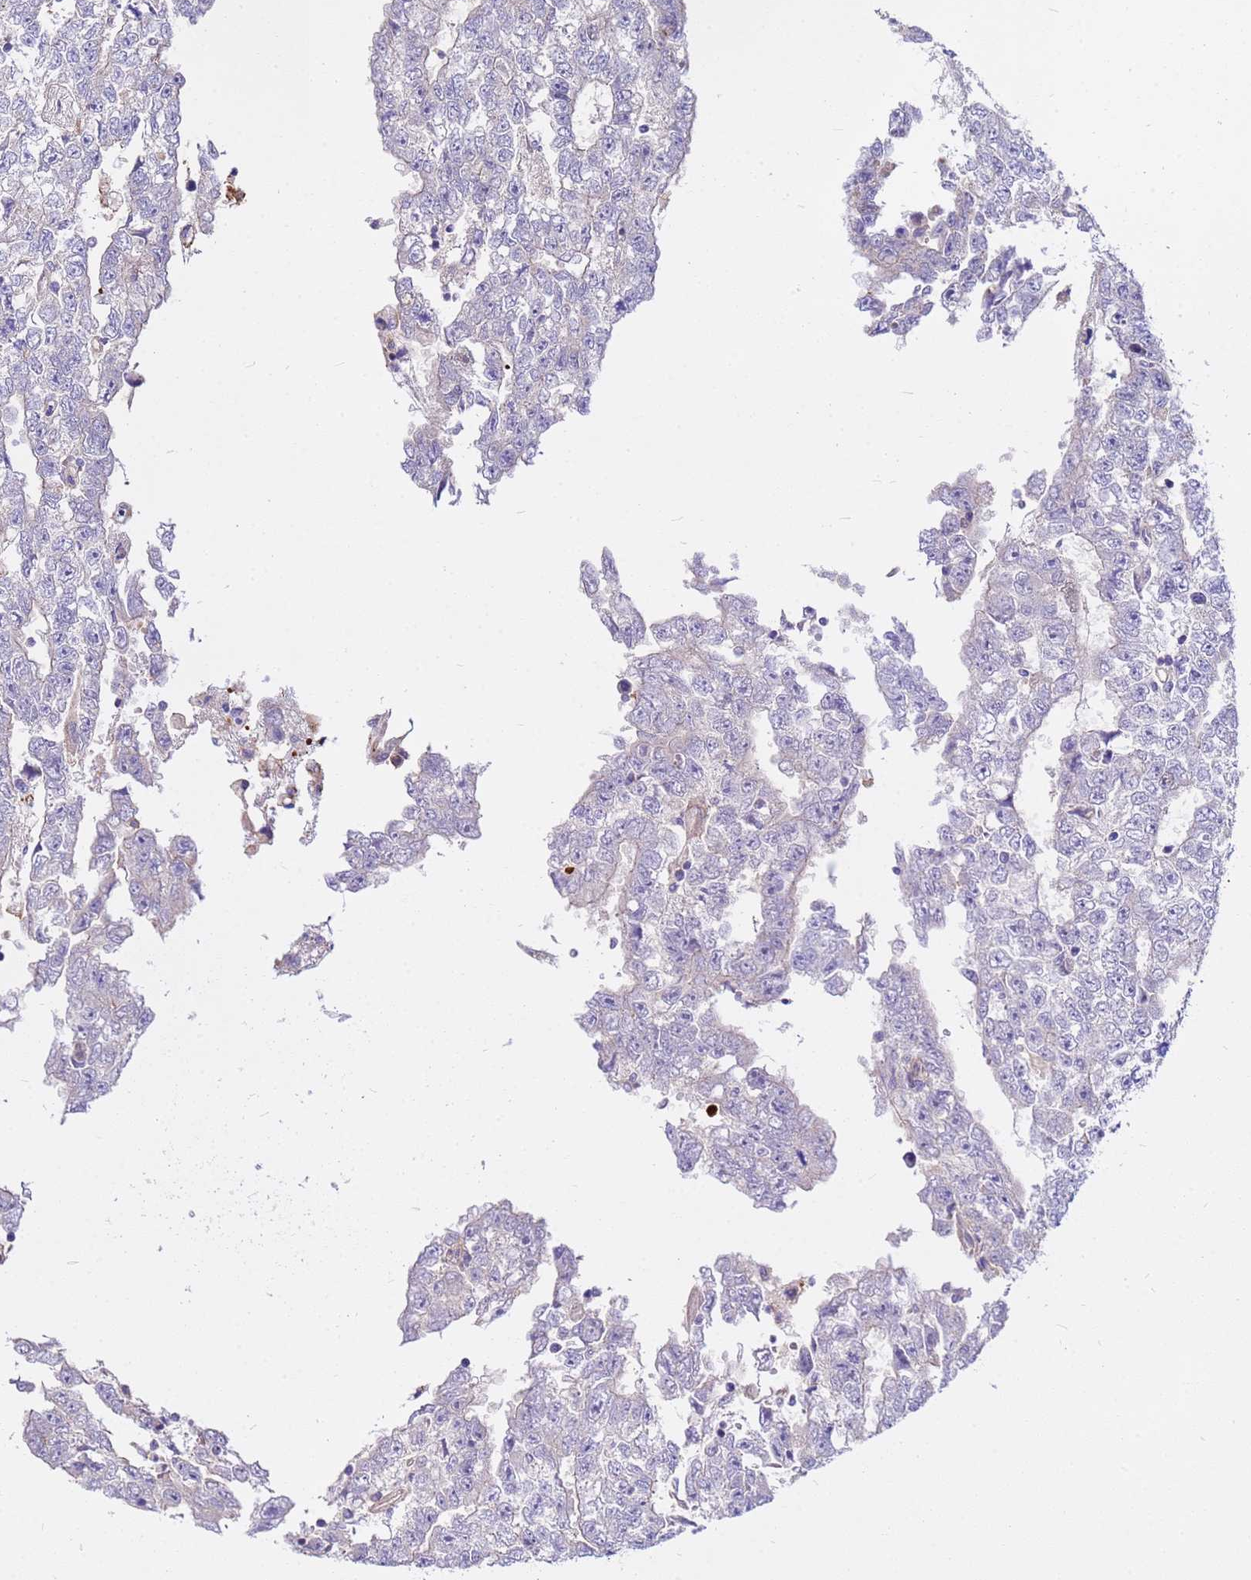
{"staining": {"intensity": "negative", "quantity": "none", "location": "none"}, "tissue": "testis cancer", "cell_type": "Tumor cells", "image_type": "cancer", "snomed": [{"axis": "morphology", "description": "Carcinoma, Embryonal, NOS"}, {"axis": "topography", "description": "Testis"}], "caption": "High power microscopy image of an IHC micrograph of testis cancer (embryonal carcinoma), revealing no significant staining in tumor cells.", "gene": "CRHBP", "patient": {"sex": "male", "age": 25}}